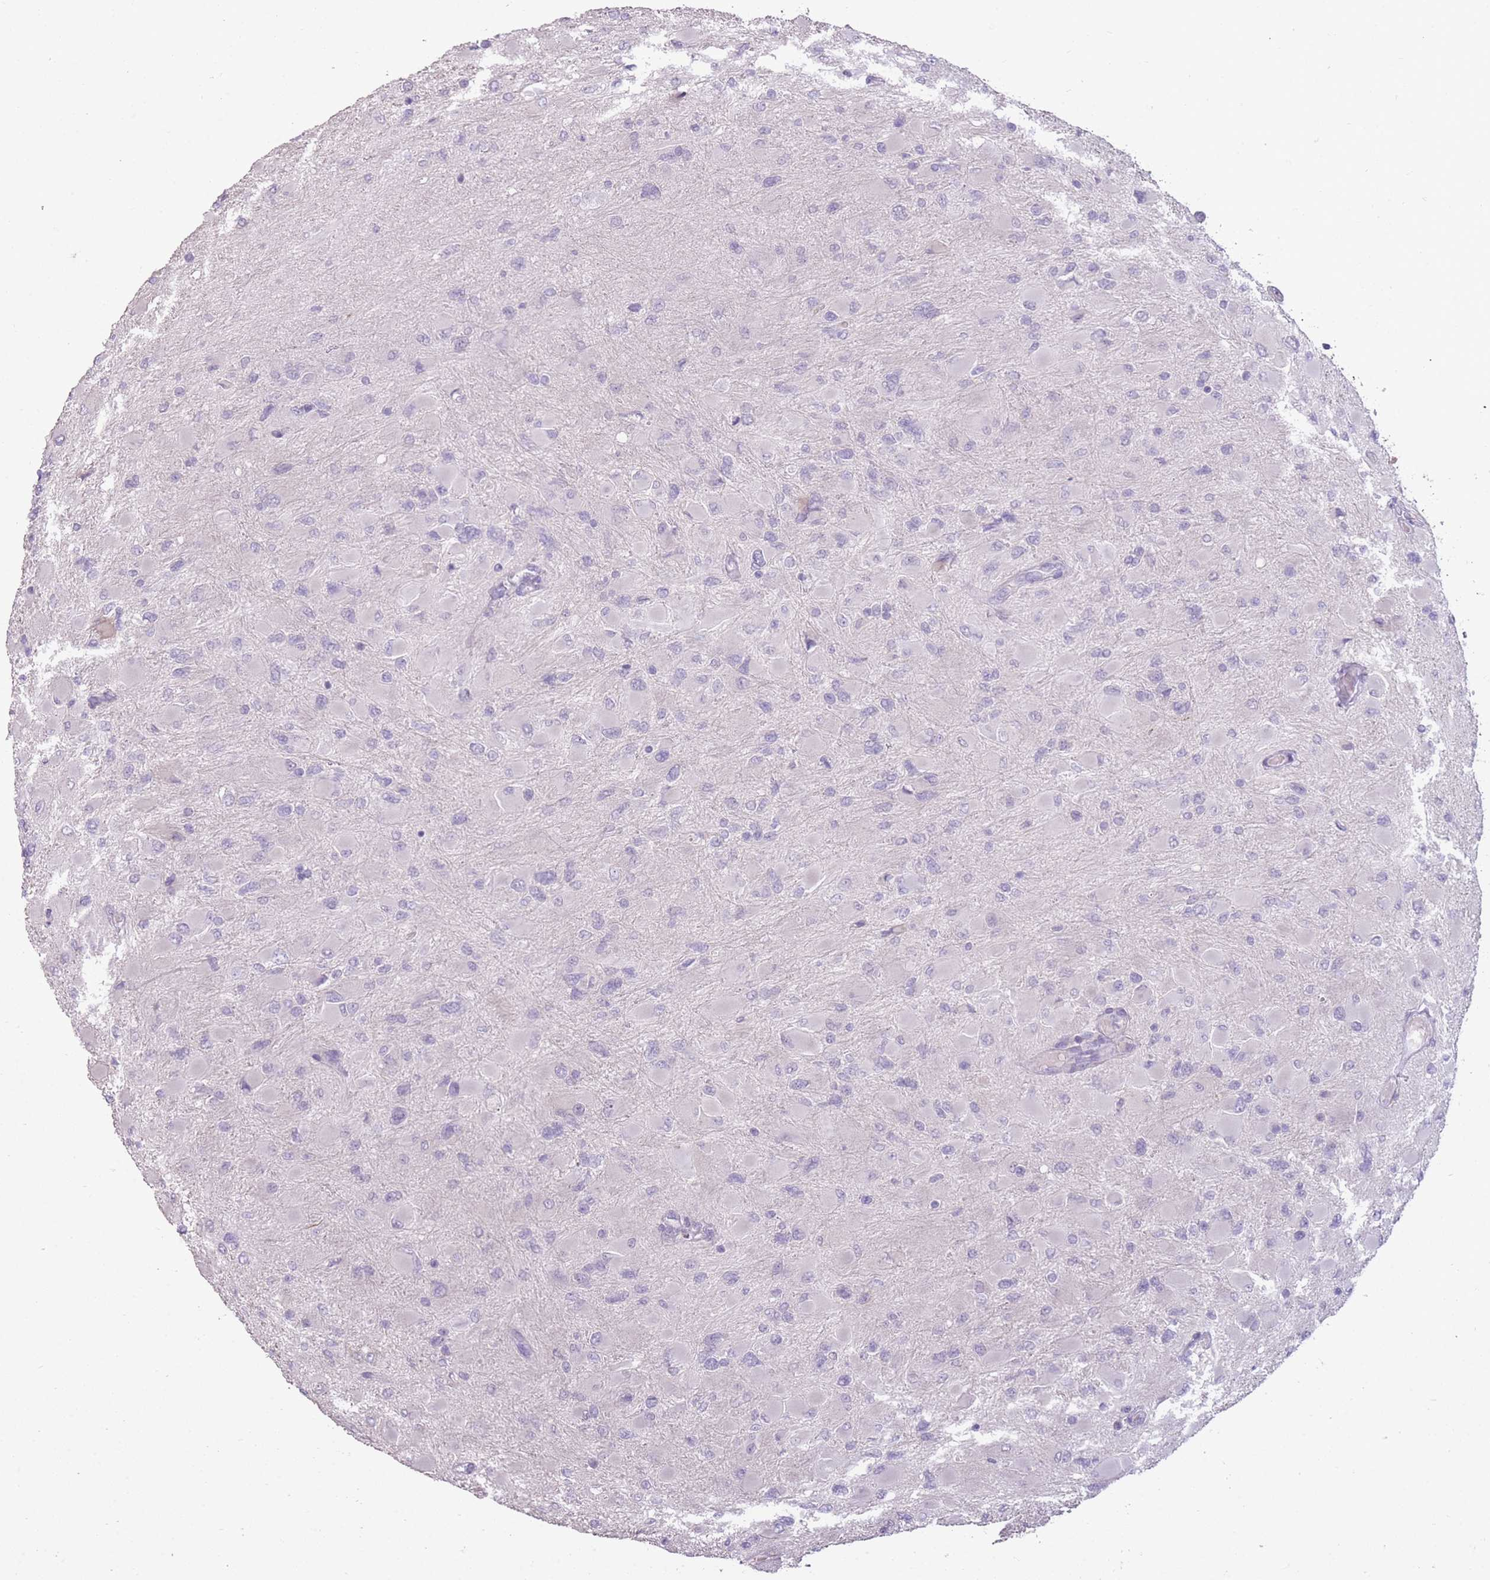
{"staining": {"intensity": "negative", "quantity": "none", "location": "none"}, "tissue": "glioma", "cell_type": "Tumor cells", "image_type": "cancer", "snomed": [{"axis": "morphology", "description": "Glioma, malignant, High grade"}, {"axis": "topography", "description": "Cerebral cortex"}], "caption": "Tumor cells show no significant expression in malignant glioma (high-grade). (DAB (3,3'-diaminobenzidine) immunohistochemistry (IHC) visualized using brightfield microscopy, high magnification).", "gene": "ZBTB24", "patient": {"sex": "female", "age": 36}}